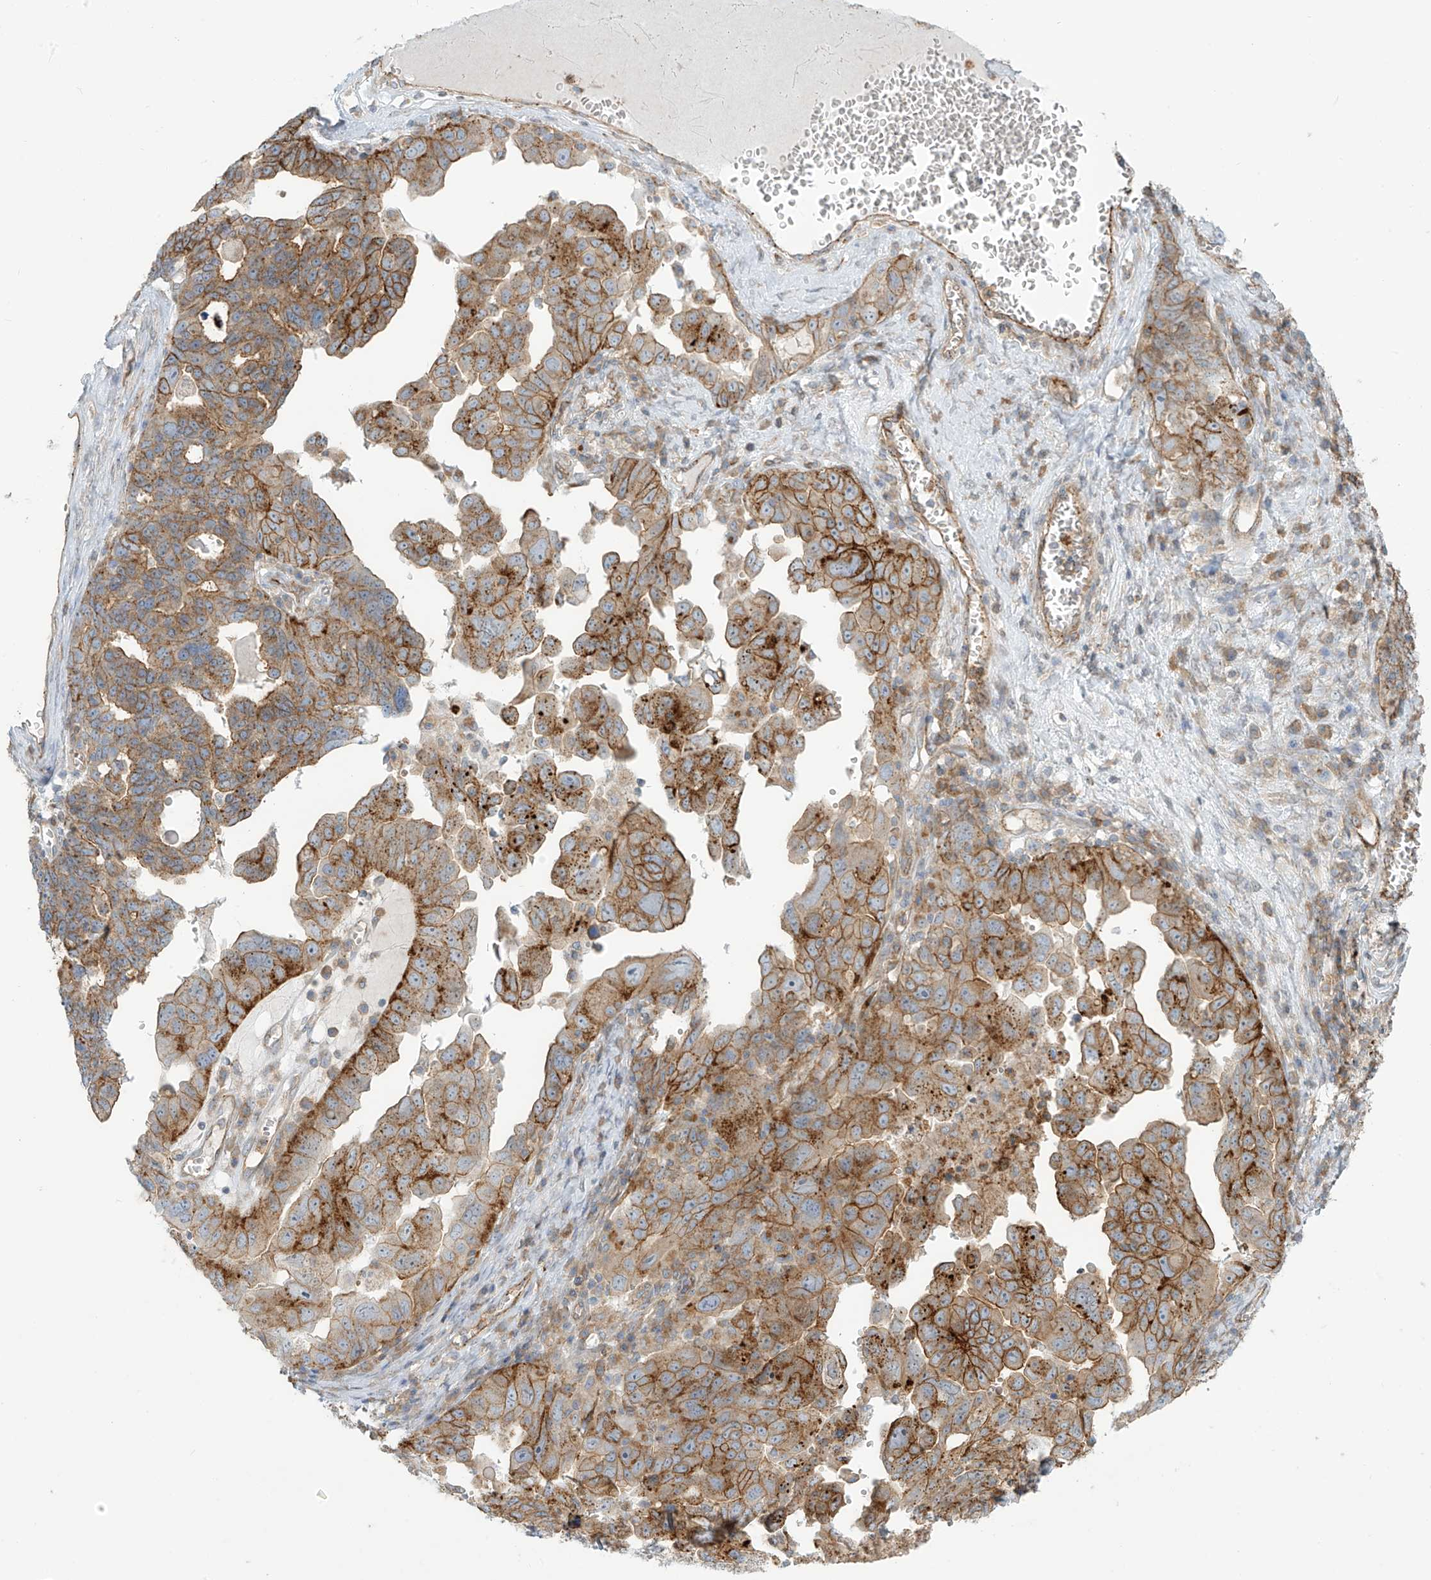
{"staining": {"intensity": "strong", "quantity": "25%-75%", "location": "cytoplasmic/membranous"}, "tissue": "ovarian cancer", "cell_type": "Tumor cells", "image_type": "cancer", "snomed": [{"axis": "morphology", "description": "Carcinoma, endometroid"}, {"axis": "topography", "description": "Ovary"}], "caption": "Immunohistochemical staining of human ovarian cancer displays strong cytoplasmic/membranous protein expression in approximately 25%-75% of tumor cells.", "gene": "LZTS3", "patient": {"sex": "female", "age": 62}}